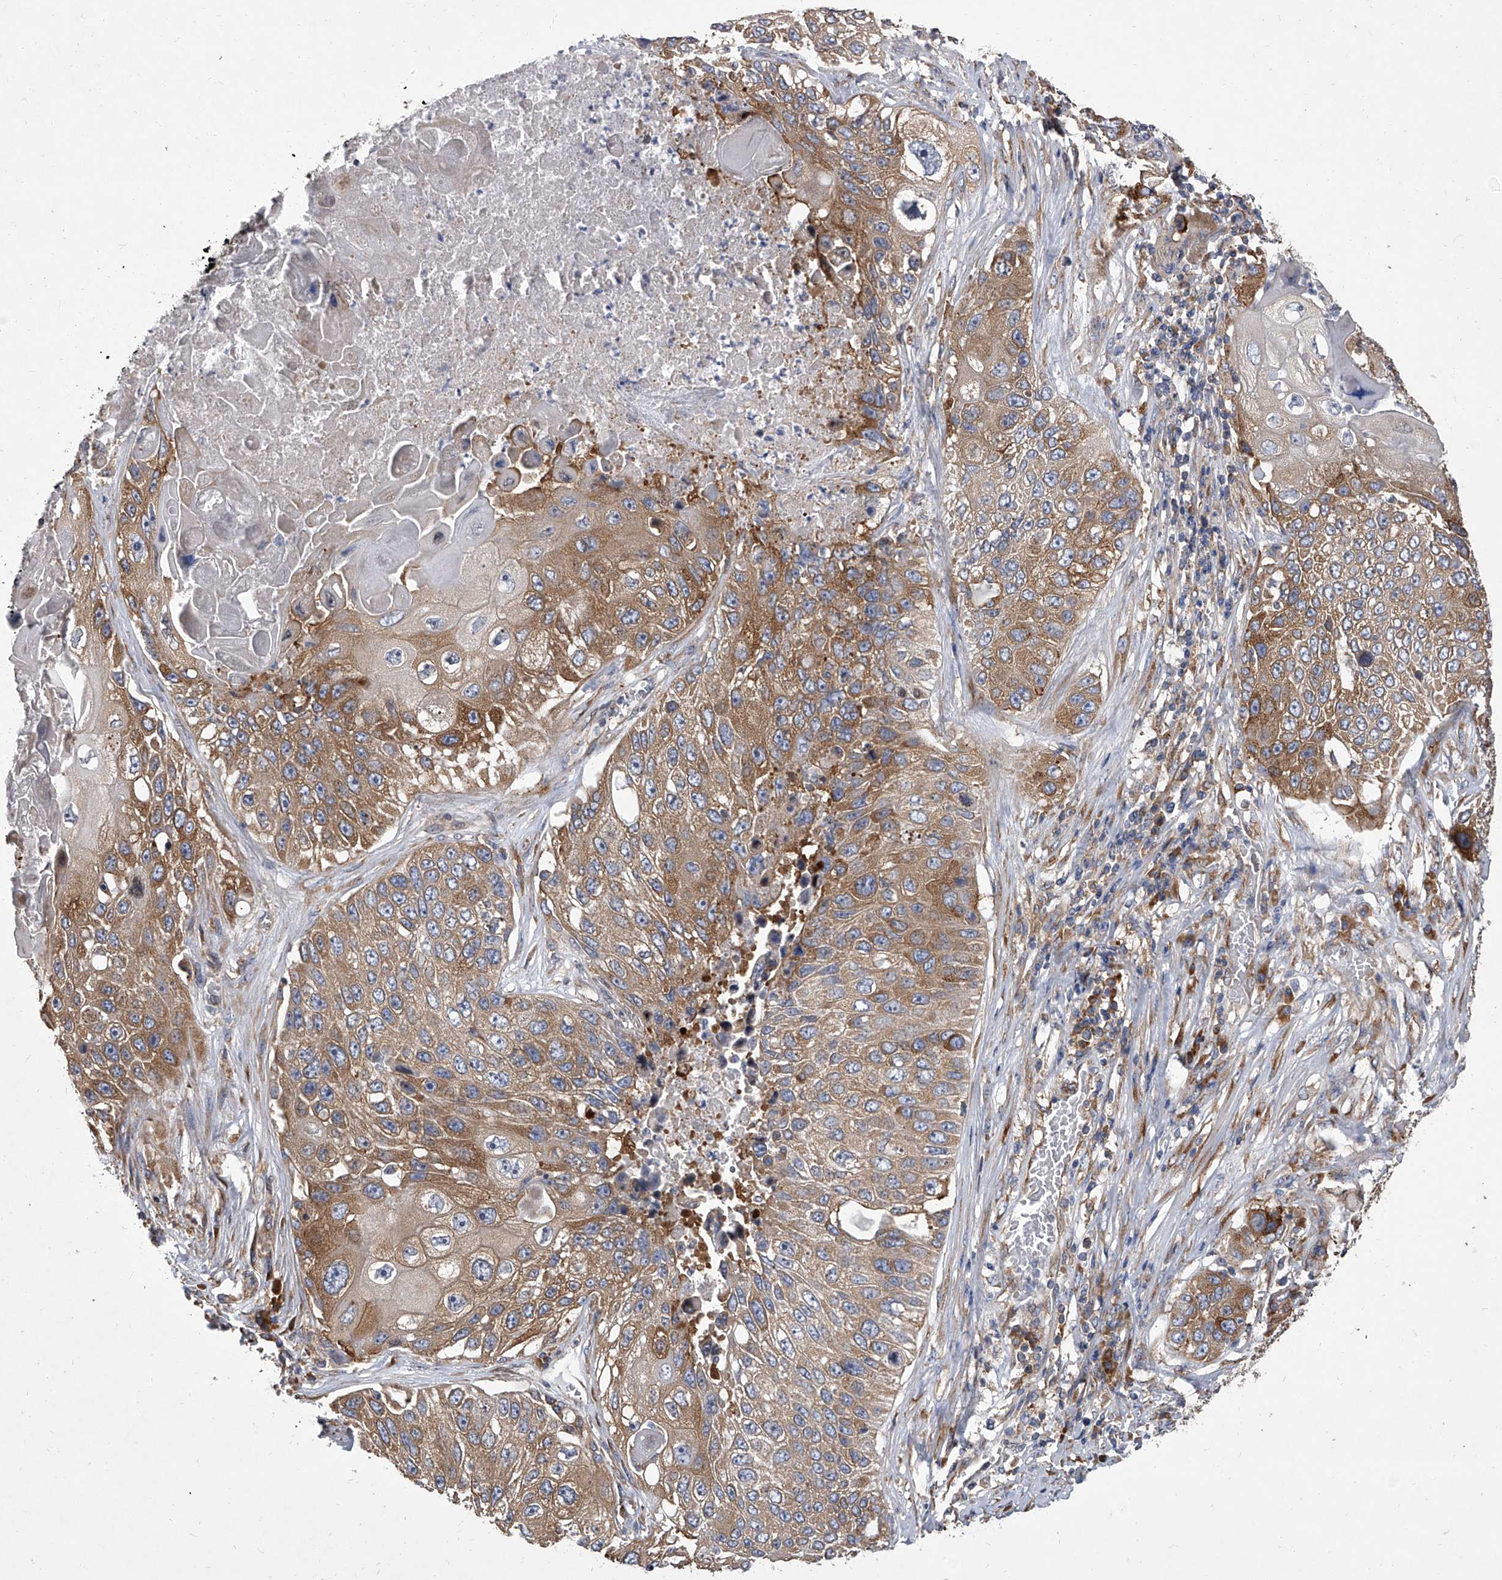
{"staining": {"intensity": "moderate", "quantity": ">75%", "location": "cytoplasmic/membranous"}, "tissue": "lung cancer", "cell_type": "Tumor cells", "image_type": "cancer", "snomed": [{"axis": "morphology", "description": "Squamous cell carcinoma, NOS"}, {"axis": "topography", "description": "Lung"}], "caption": "The immunohistochemical stain highlights moderate cytoplasmic/membranous positivity in tumor cells of squamous cell carcinoma (lung) tissue.", "gene": "EIF2S2", "patient": {"sex": "male", "age": 61}}